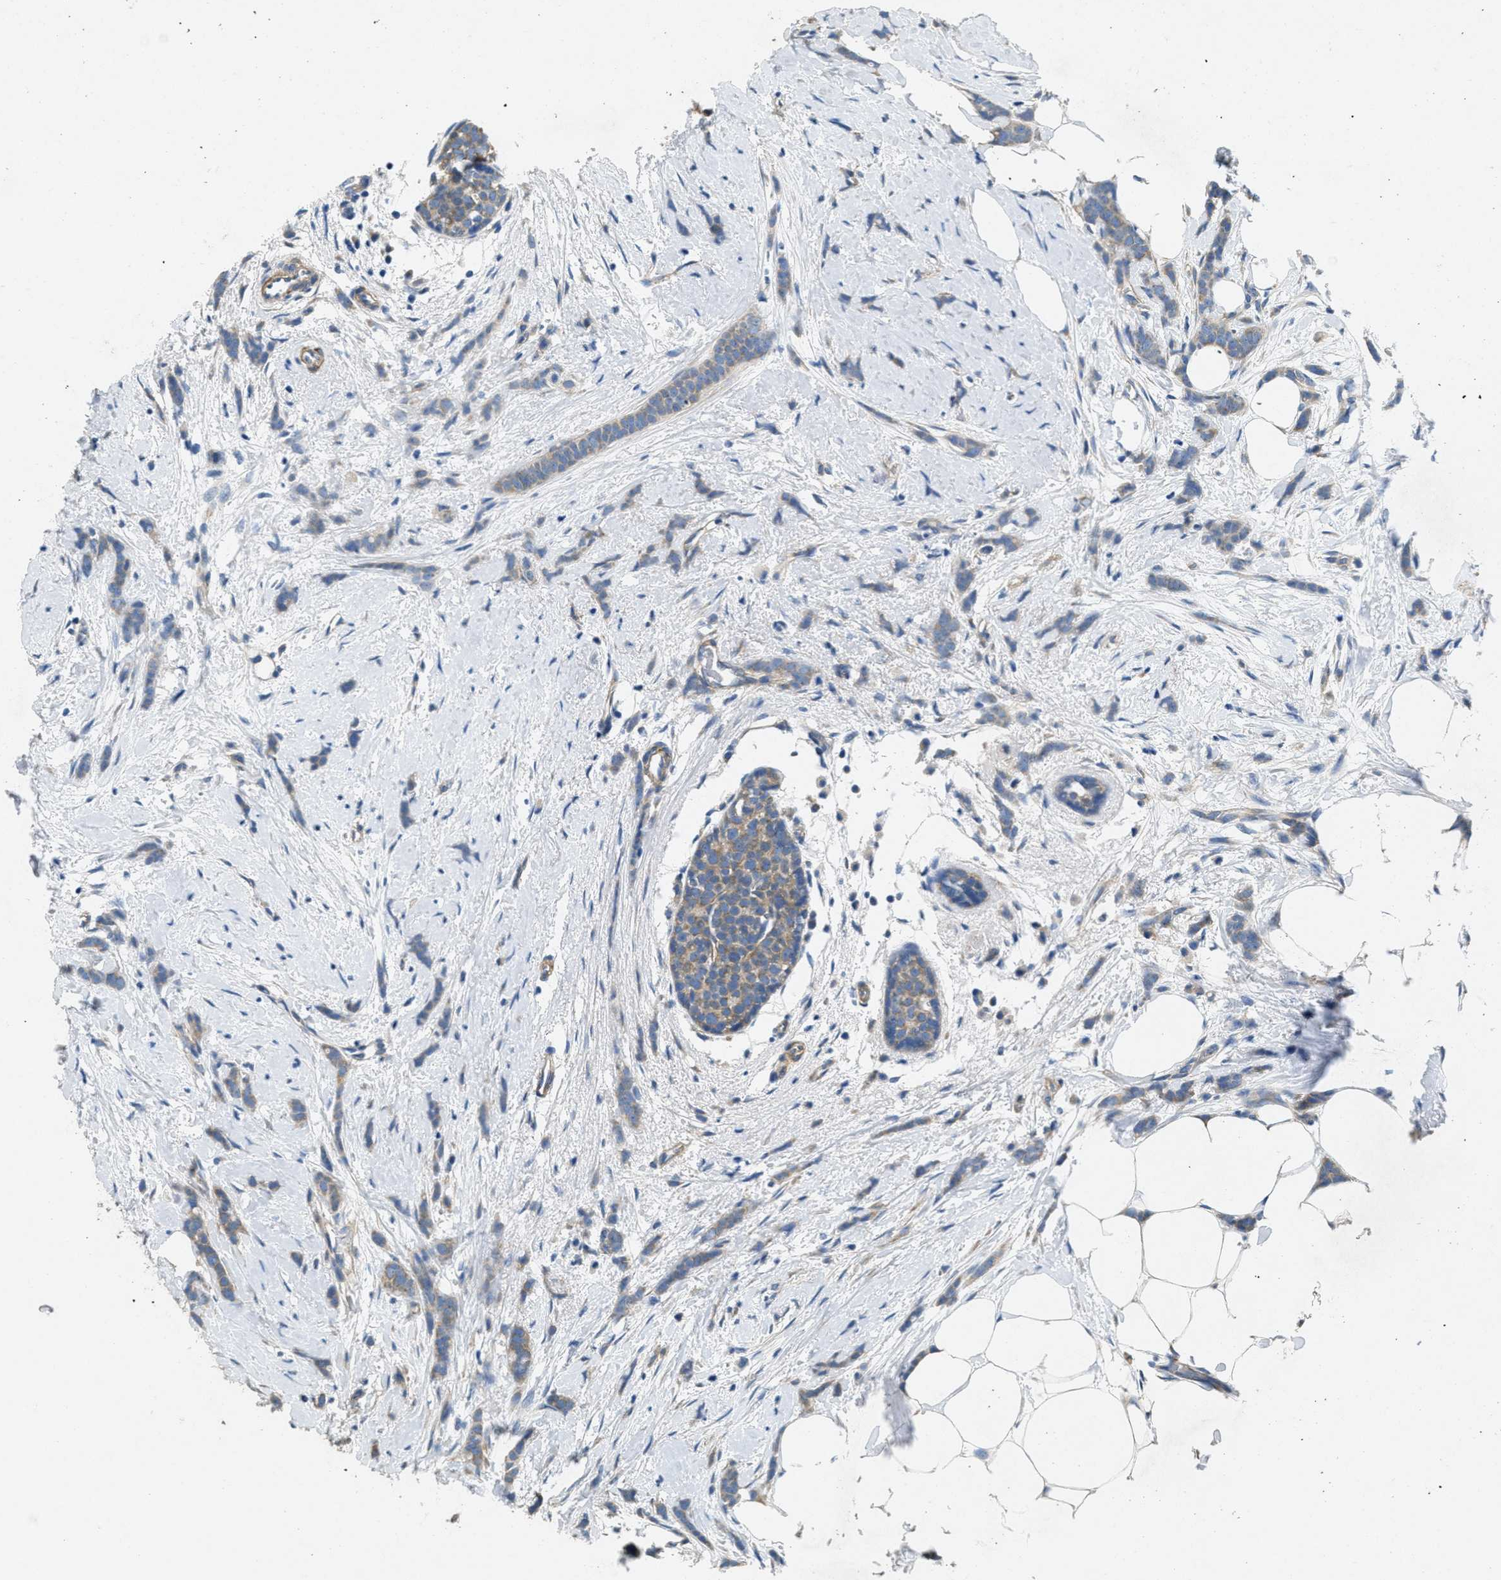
{"staining": {"intensity": "weak", "quantity": "25%-75%", "location": "cytoplasmic/membranous"}, "tissue": "breast cancer", "cell_type": "Tumor cells", "image_type": "cancer", "snomed": [{"axis": "morphology", "description": "Lobular carcinoma, in situ"}, {"axis": "morphology", "description": "Lobular carcinoma"}, {"axis": "topography", "description": "Breast"}], "caption": "Immunohistochemistry (IHC) (DAB (3,3'-diaminobenzidine)) staining of human breast cancer shows weak cytoplasmic/membranous protein positivity in approximately 25%-75% of tumor cells.", "gene": "TOMM70", "patient": {"sex": "female", "age": 41}}